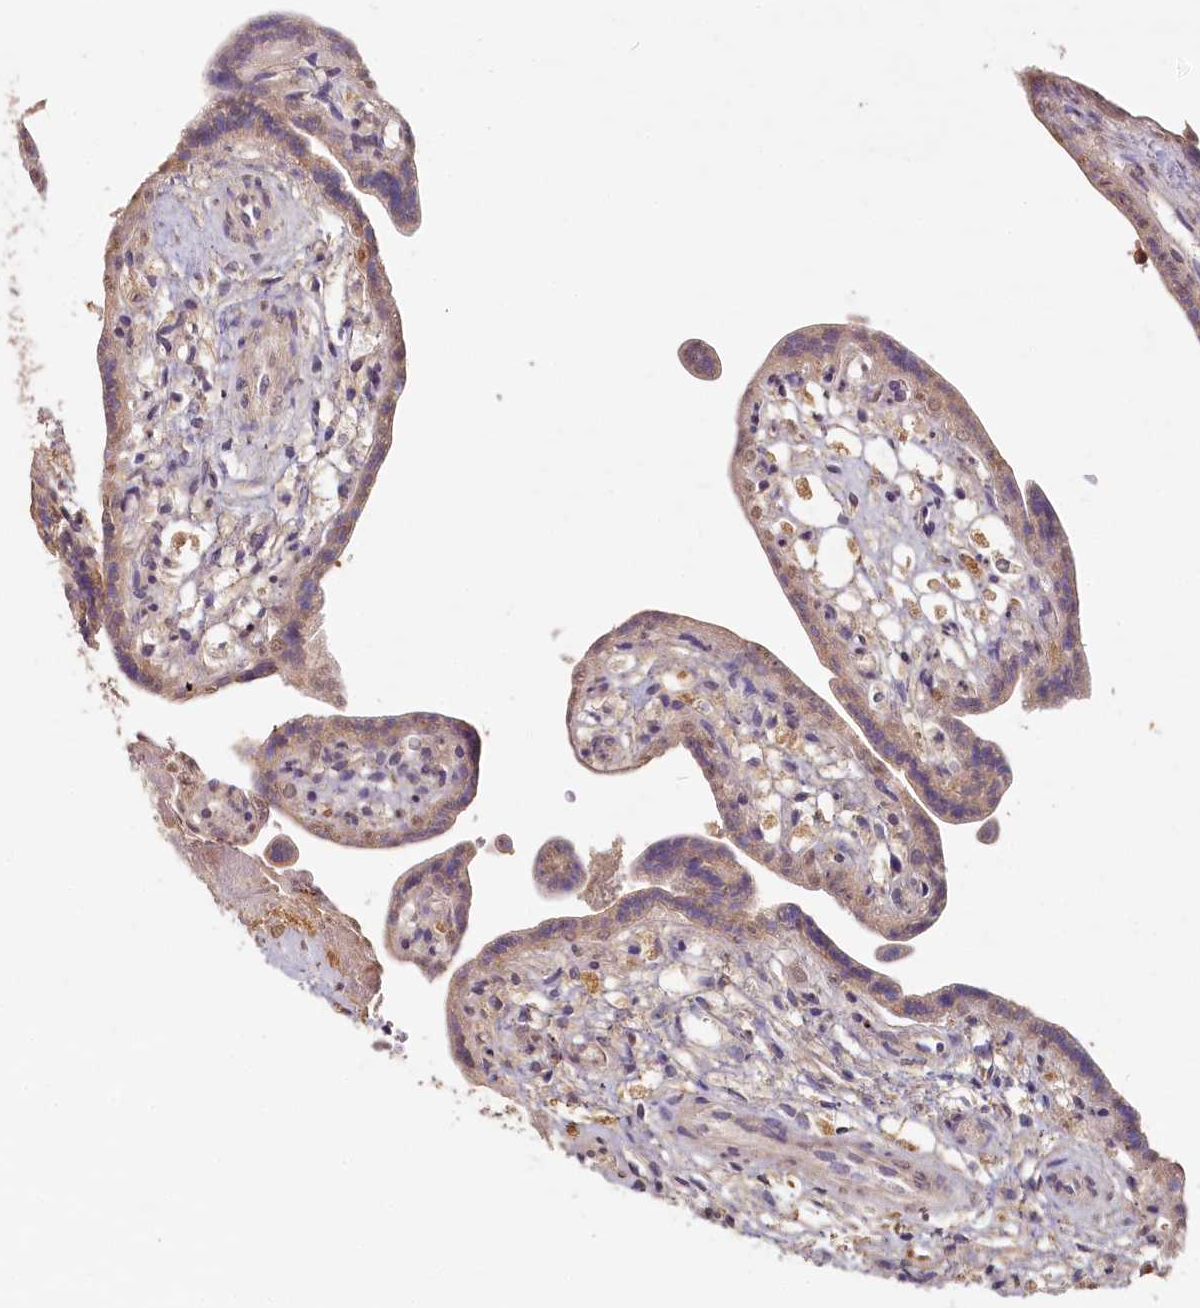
{"staining": {"intensity": "weak", "quantity": "25%-75%", "location": "cytoplasmic/membranous"}, "tissue": "placenta", "cell_type": "Trophoblastic cells", "image_type": "normal", "snomed": [{"axis": "morphology", "description": "Normal tissue, NOS"}, {"axis": "topography", "description": "Placenta"}], "caption": "Normal placenta shows weak cytoplasmic/membranous positivity in about 25%-75% of trophoblastic cells (IHC, brightfield microscopy, high magnification)..", "gene": "HERC3", "patient": {"sex": "female", "age": 37}}